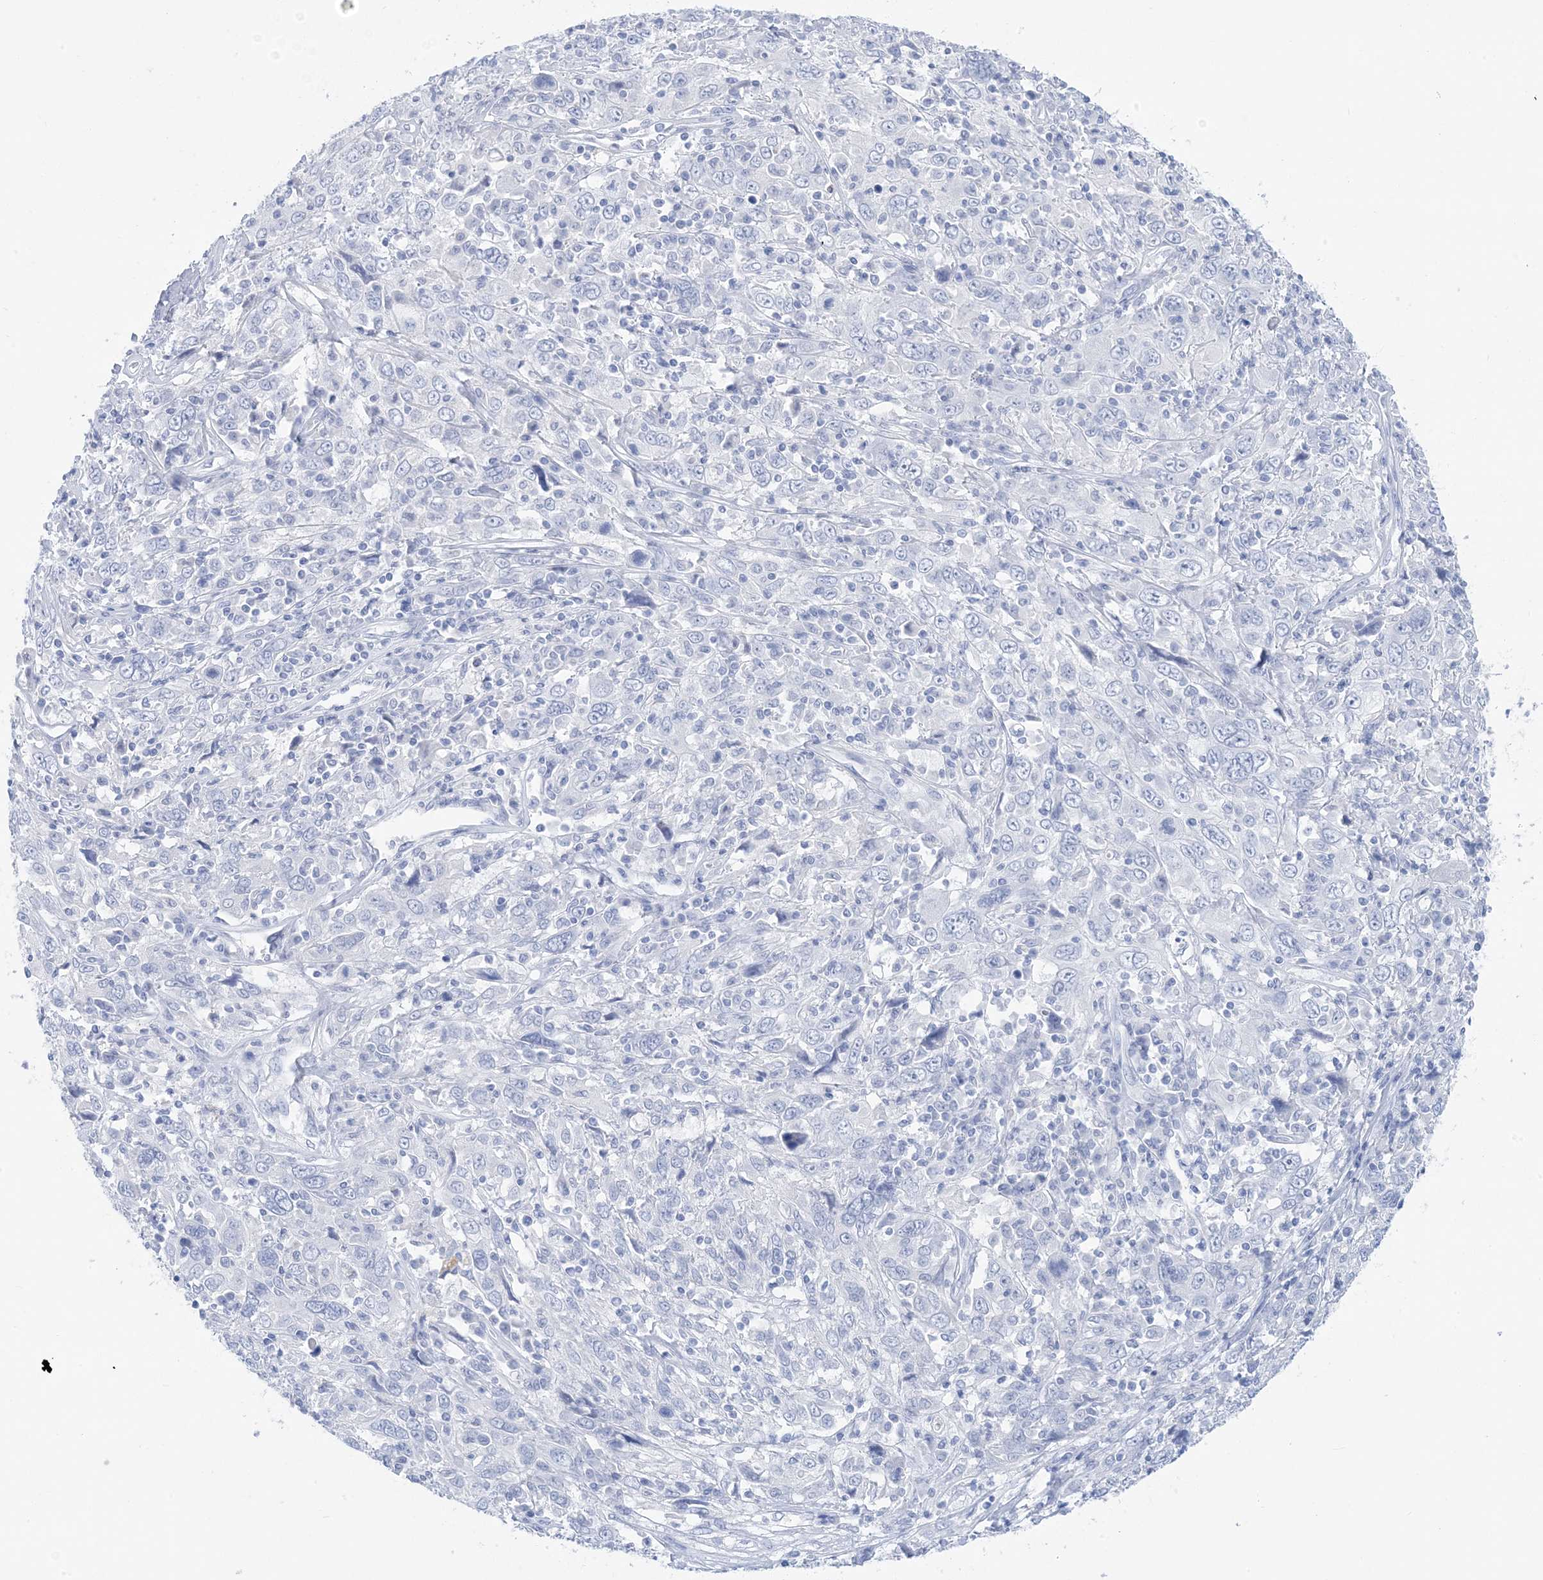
{"staining": {"intensity": "negative", "quantity": "none", "location": "none"}, "tissue": "cervical cancer", "cell_type": "Tumor cells", "image_type": "cancer", "snomed": [{"axis": "morphology", "description": "Squamous cell carcinoma, NOS"}, {"axis": "topography", "description": "Cervix"}], "caption": "IHC histopathology image of human squamous cell carcinoma (cervical) stained for a protein (brown), which shows no positivity in tumor cells.", "gene": "SH3YL1", "patient": {"sex": "female", "age": 46}}